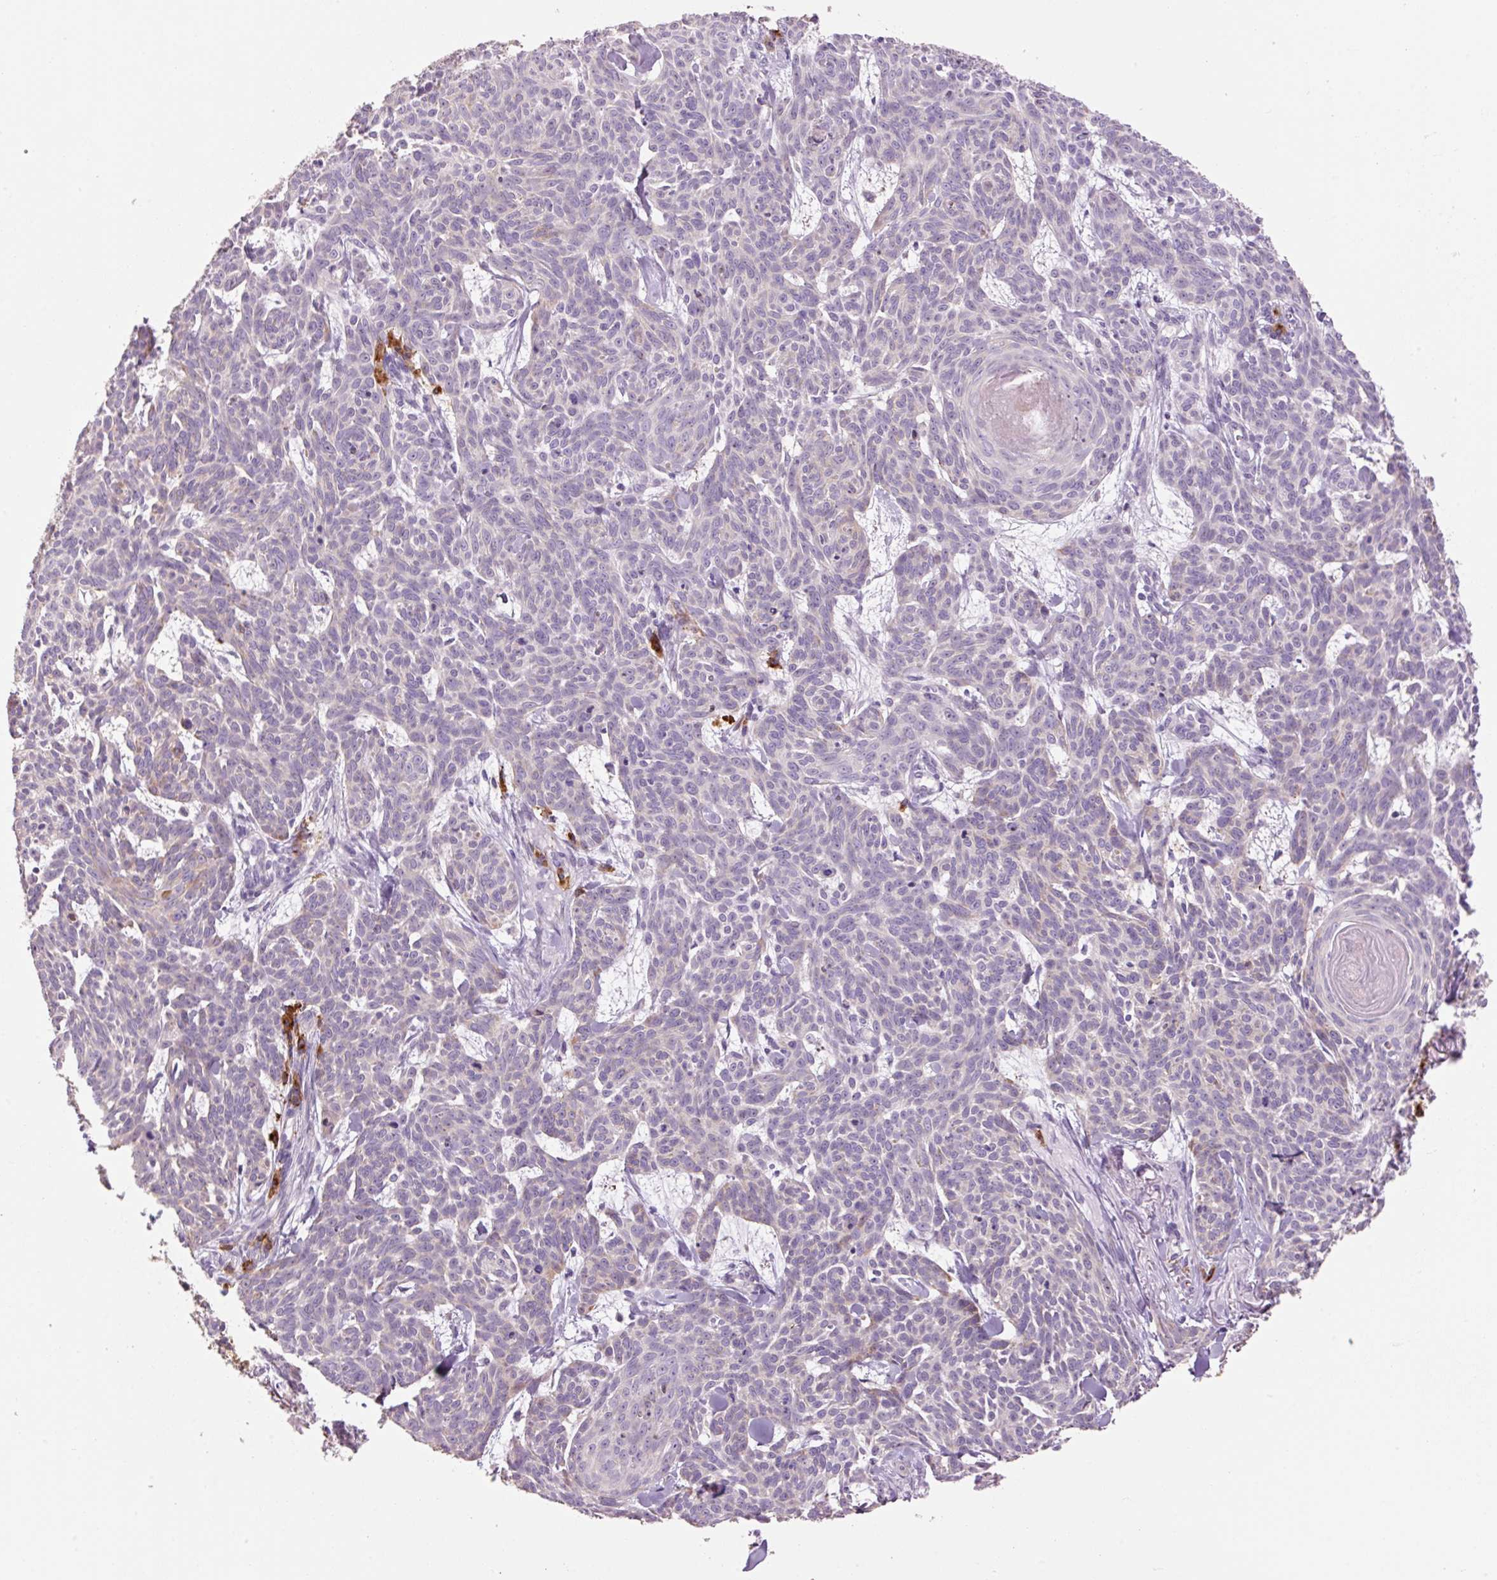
{"staining": {"intensity": "weak", "quantity": "<25%", "location": "cytoplasmic/membranous"}, "tissue": "skin cancer", "cell_type": "Tumor cells", "image_type": "cancer", "snomed": [{"axis": "morphology", "description": "Basal cell carcinoma"}, {"axis": "topography", "description": "Skin"}], "caption": "An IHC photomicrograph of basal cell carcinoma (skin) is shown. There is no staining in tumor cells of basal cell carcinoma (skin).", "gene": "HAX1", "patient": {"sex": "female", "age": 93}}